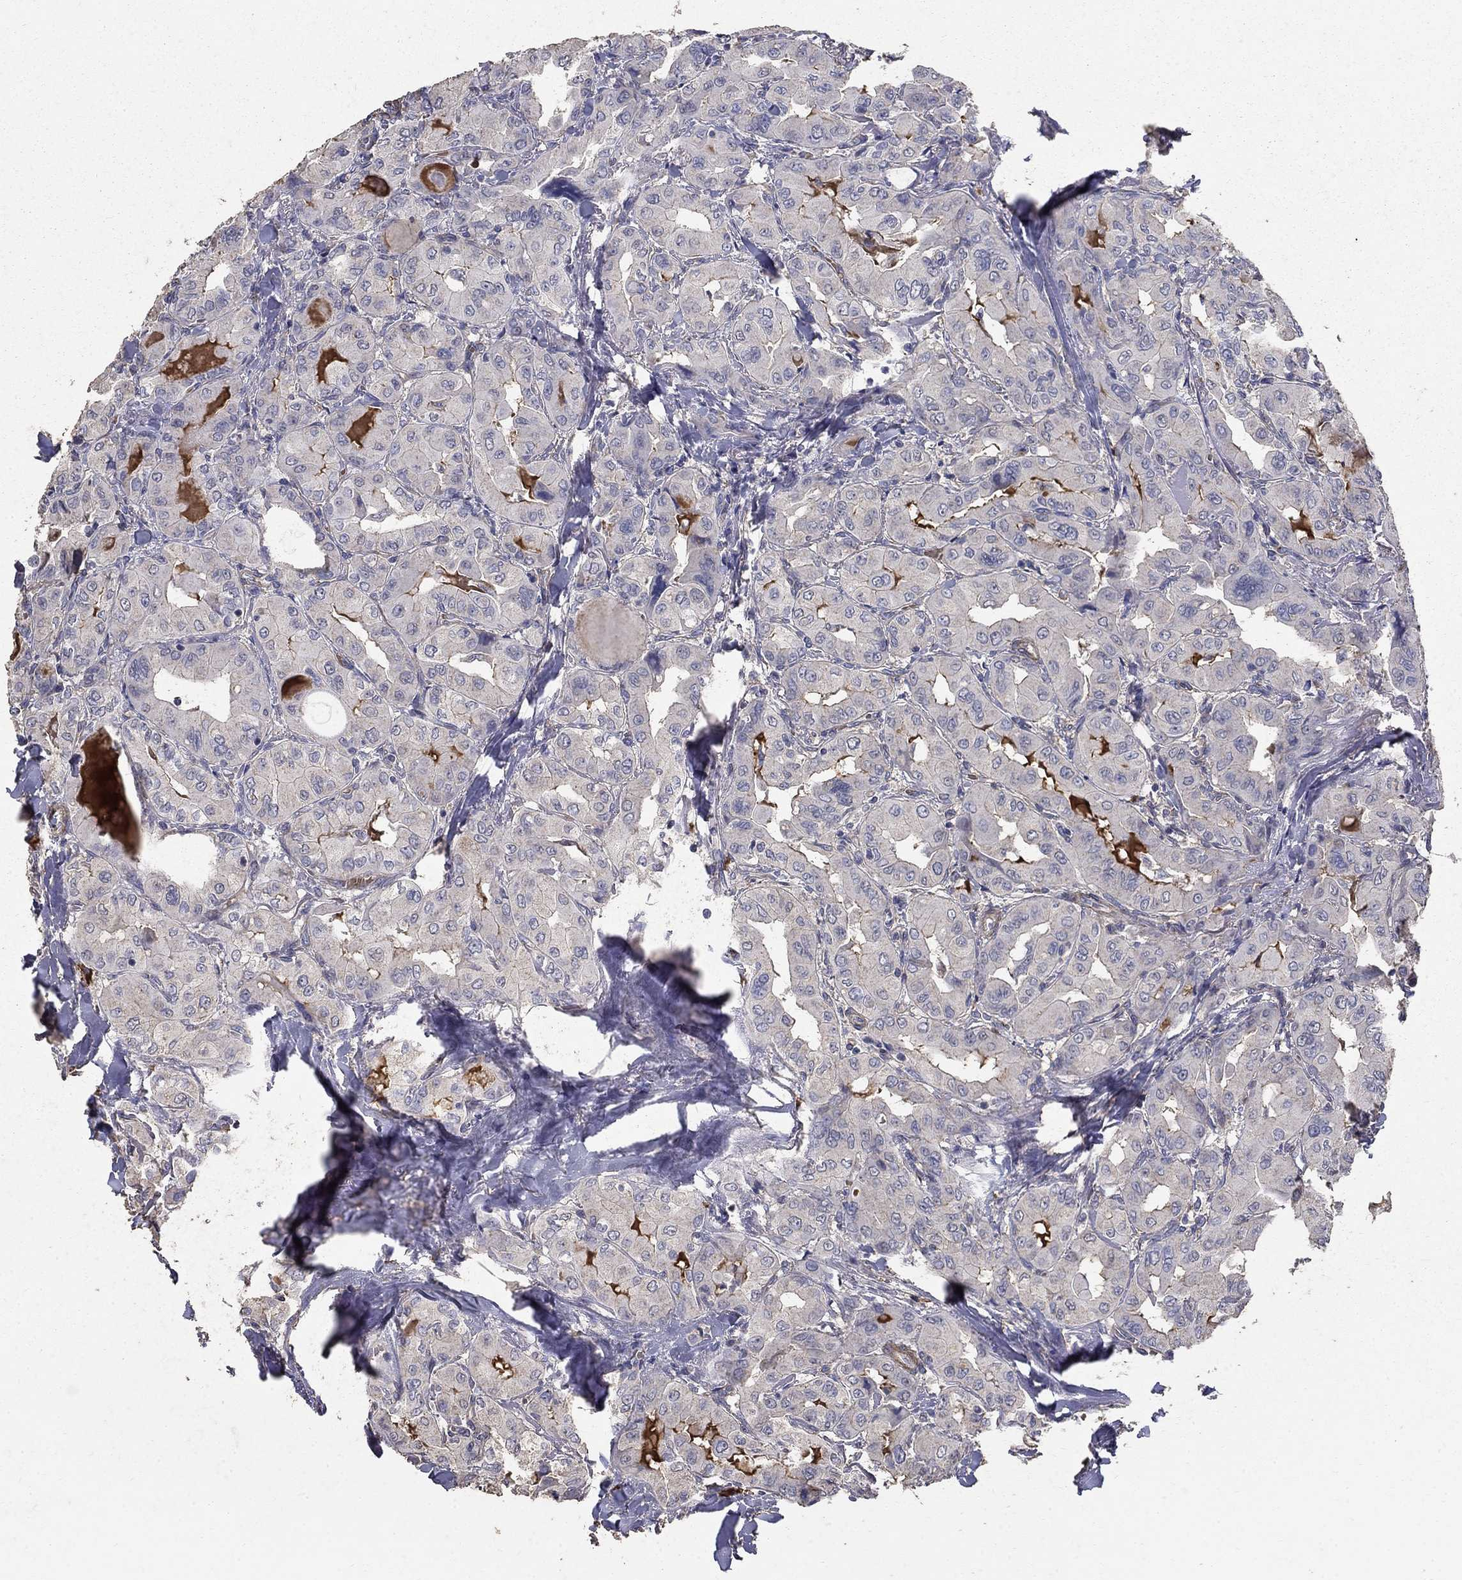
{"staining": {"intensity": "negative", "quantity": "none", "location": "none"}, "tissue": "thyroid cancer", "cell_type": "Tumor cells", "image_type": "cancer", "snomed": [{"axis": "morphology", "description": "Normal tissue, NOS"}, {"axis": "morphology", "description": "Papillary adenocarcinoma, NOS"}, {"axis": "topography", "description": "Thyroid gland"}], "caption": "The IHC histopathology image has no significant staining in tumor cells of thyroid papillary adenocarcinoma tissue. (DAB IHC, high magnification).", "gene": "MPP2", "patient": {"sex": "female", "age": 66}}